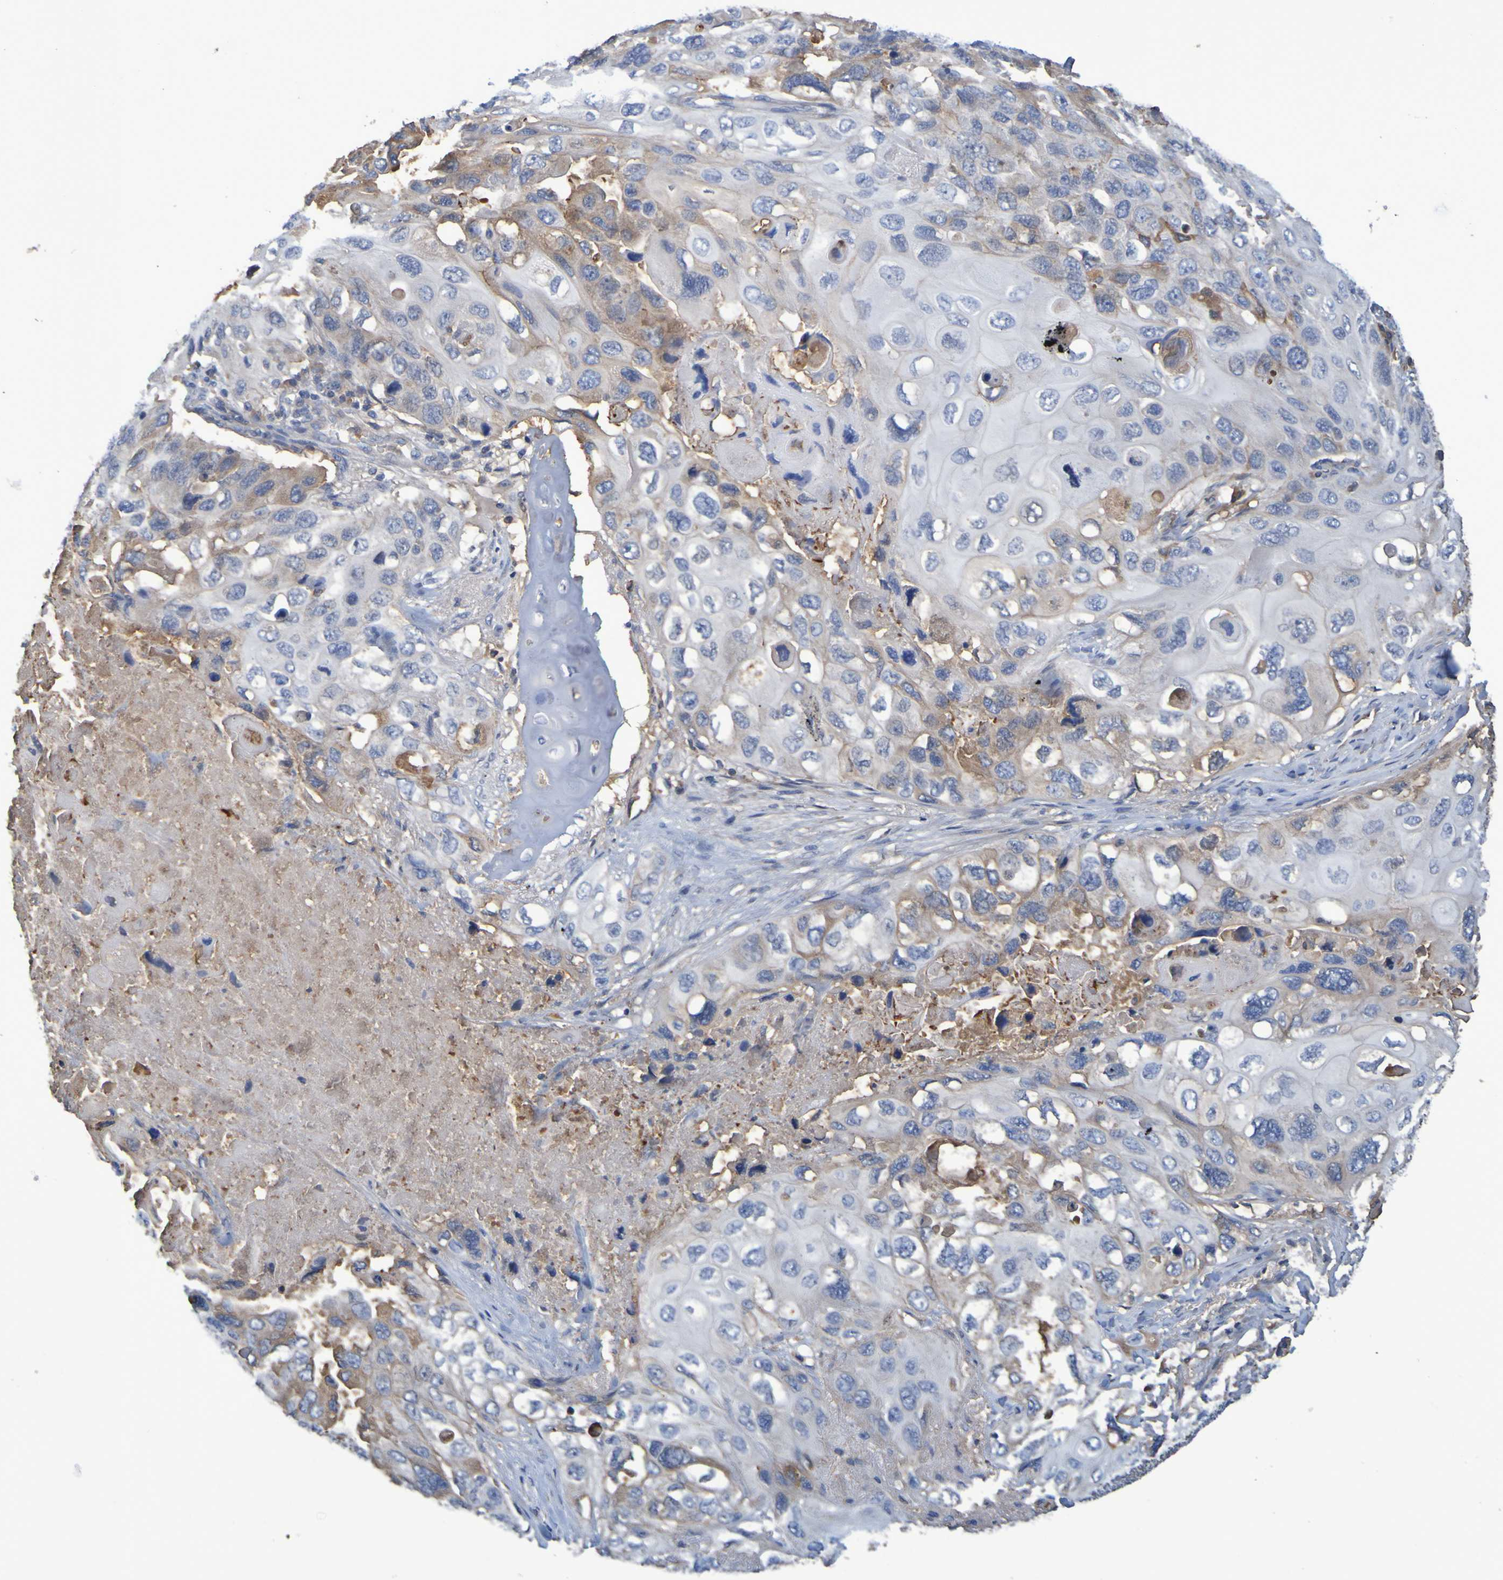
{"staining": {"intensity": "moderate", "quantity": "<25%", "location": "cytoplasmic/membranous"}, "tissue": "lung cancer", "cell_type": "Tumor cells", "image_type": "cancer", "snomed": [{"axis": "morphology", "description": "Squamous cell carcinoma, NOS"}, {"axis": "topography", "description": "Lung"}], "caption": "An image of lung cancer stained for a protein displays moderate cytoplasmic/membranous brown staining in tumor cells. Nuclei are stained in blue.", "gene": "GAB3", "patient": {"sex": "female", "age": 73}}